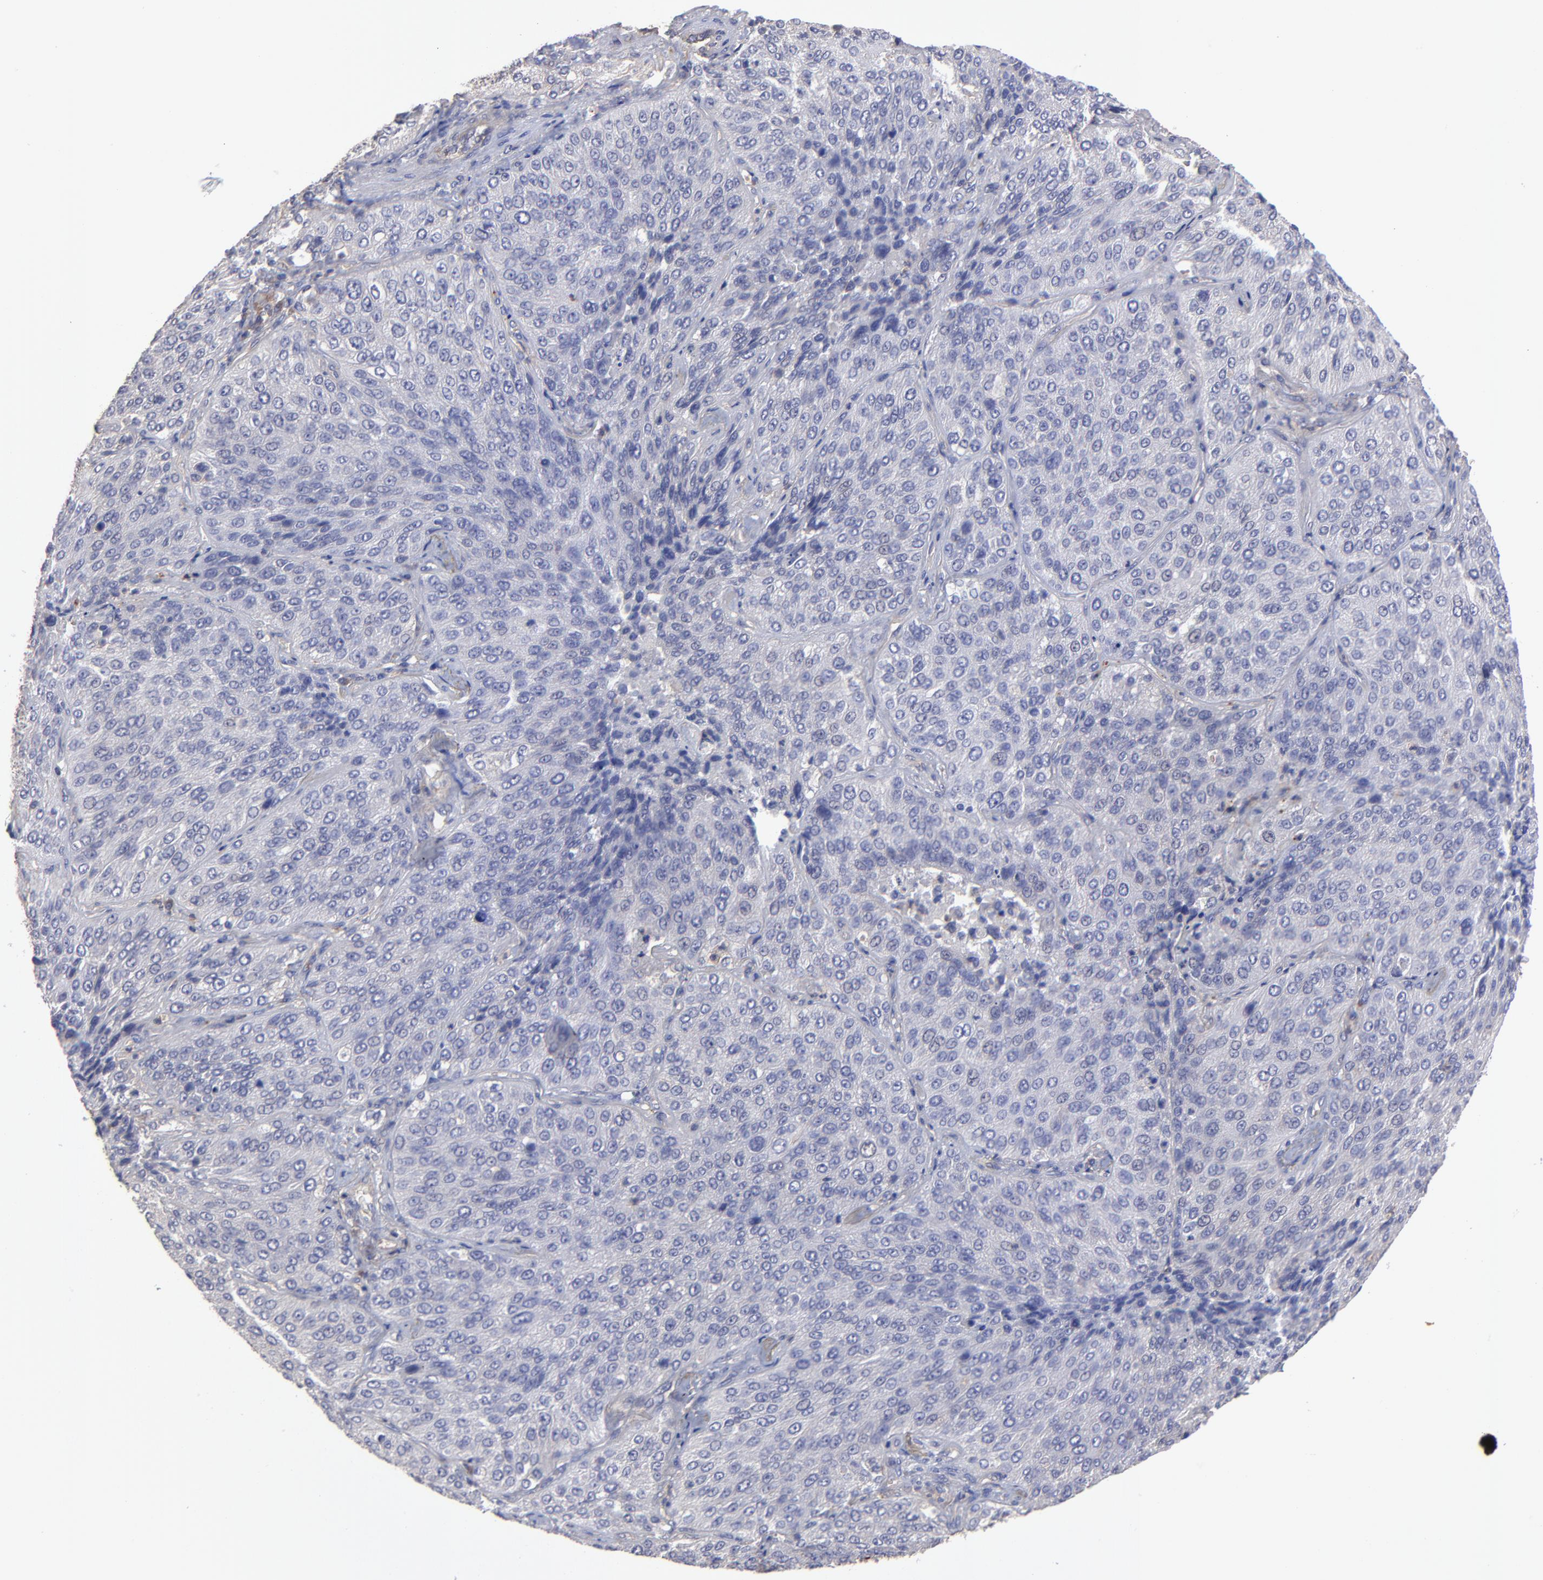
{"staining": {"intensity": "negative", "quantity": "none", "location": "none"}, "tissue": "lung cancer", "cell_type": "Tumor cells", "image_type": "cancer", "snomed": [{"axis": "morphology", "description": "Squamous cell carcinoma, NOS"}, {"axis": "topography", "description": "Lung"}], "caption": "There is no significant expression in tumor cells of lung cancer.", "gene": "ASB7", "patient": {"sex": "male", "age": 54}}